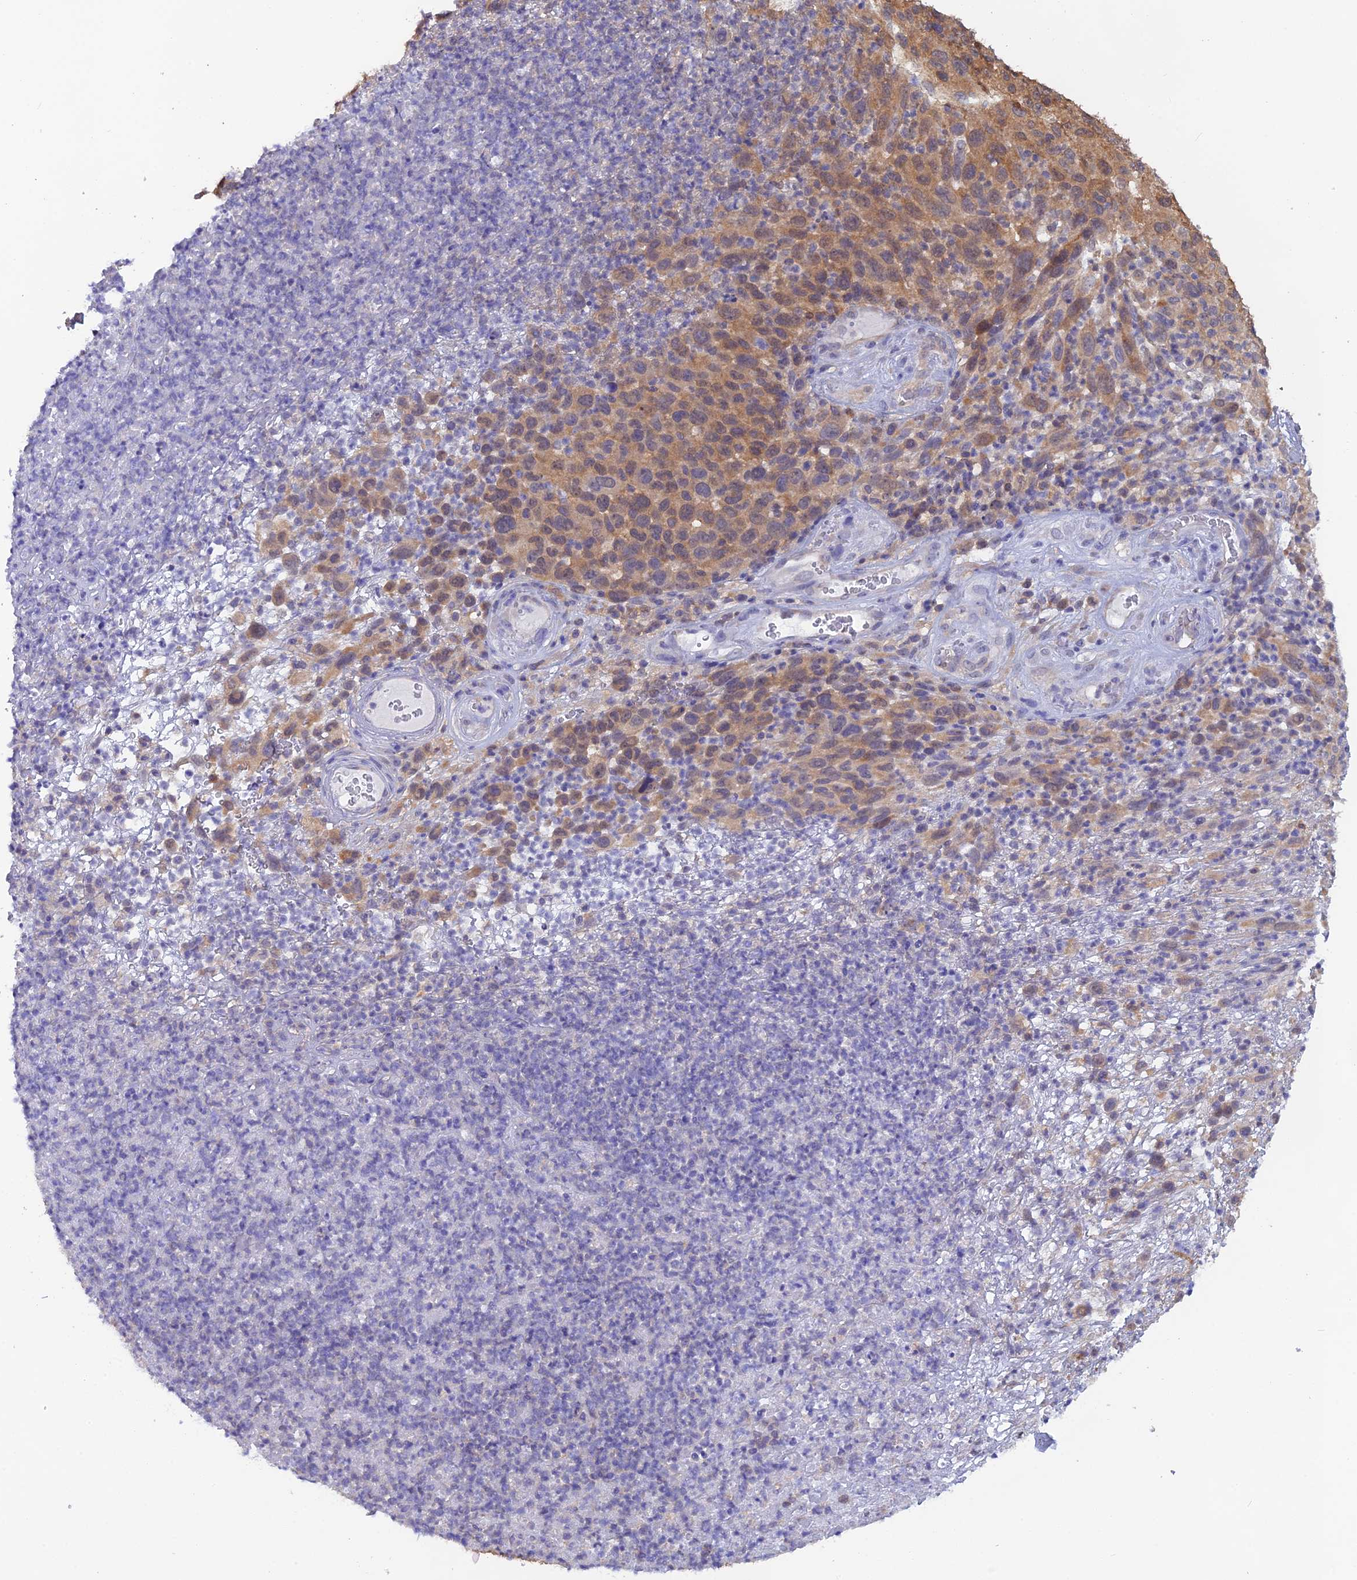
{"staining": {"intensity": "moderate", "quantity": "<25%", "location": "cytoplasmic/membranous,nuclear"}, "tissue": "melanoma", "cell_type": "Tumor cells", "image_type": "cancer", "snomed": [{"axis": "morphology", "description": "Malignant melanoma, NOS"}, {"axis": "topography", "description": "Skin"}], "caption": "Melanoma stained for a protein (brown) shows moderate cytoplasmic/membranous and nuclear positive positivity in approximately <25% of tumor cells.", "gene": "HINT1", "patient": {"sex": "male", "age": 49}}